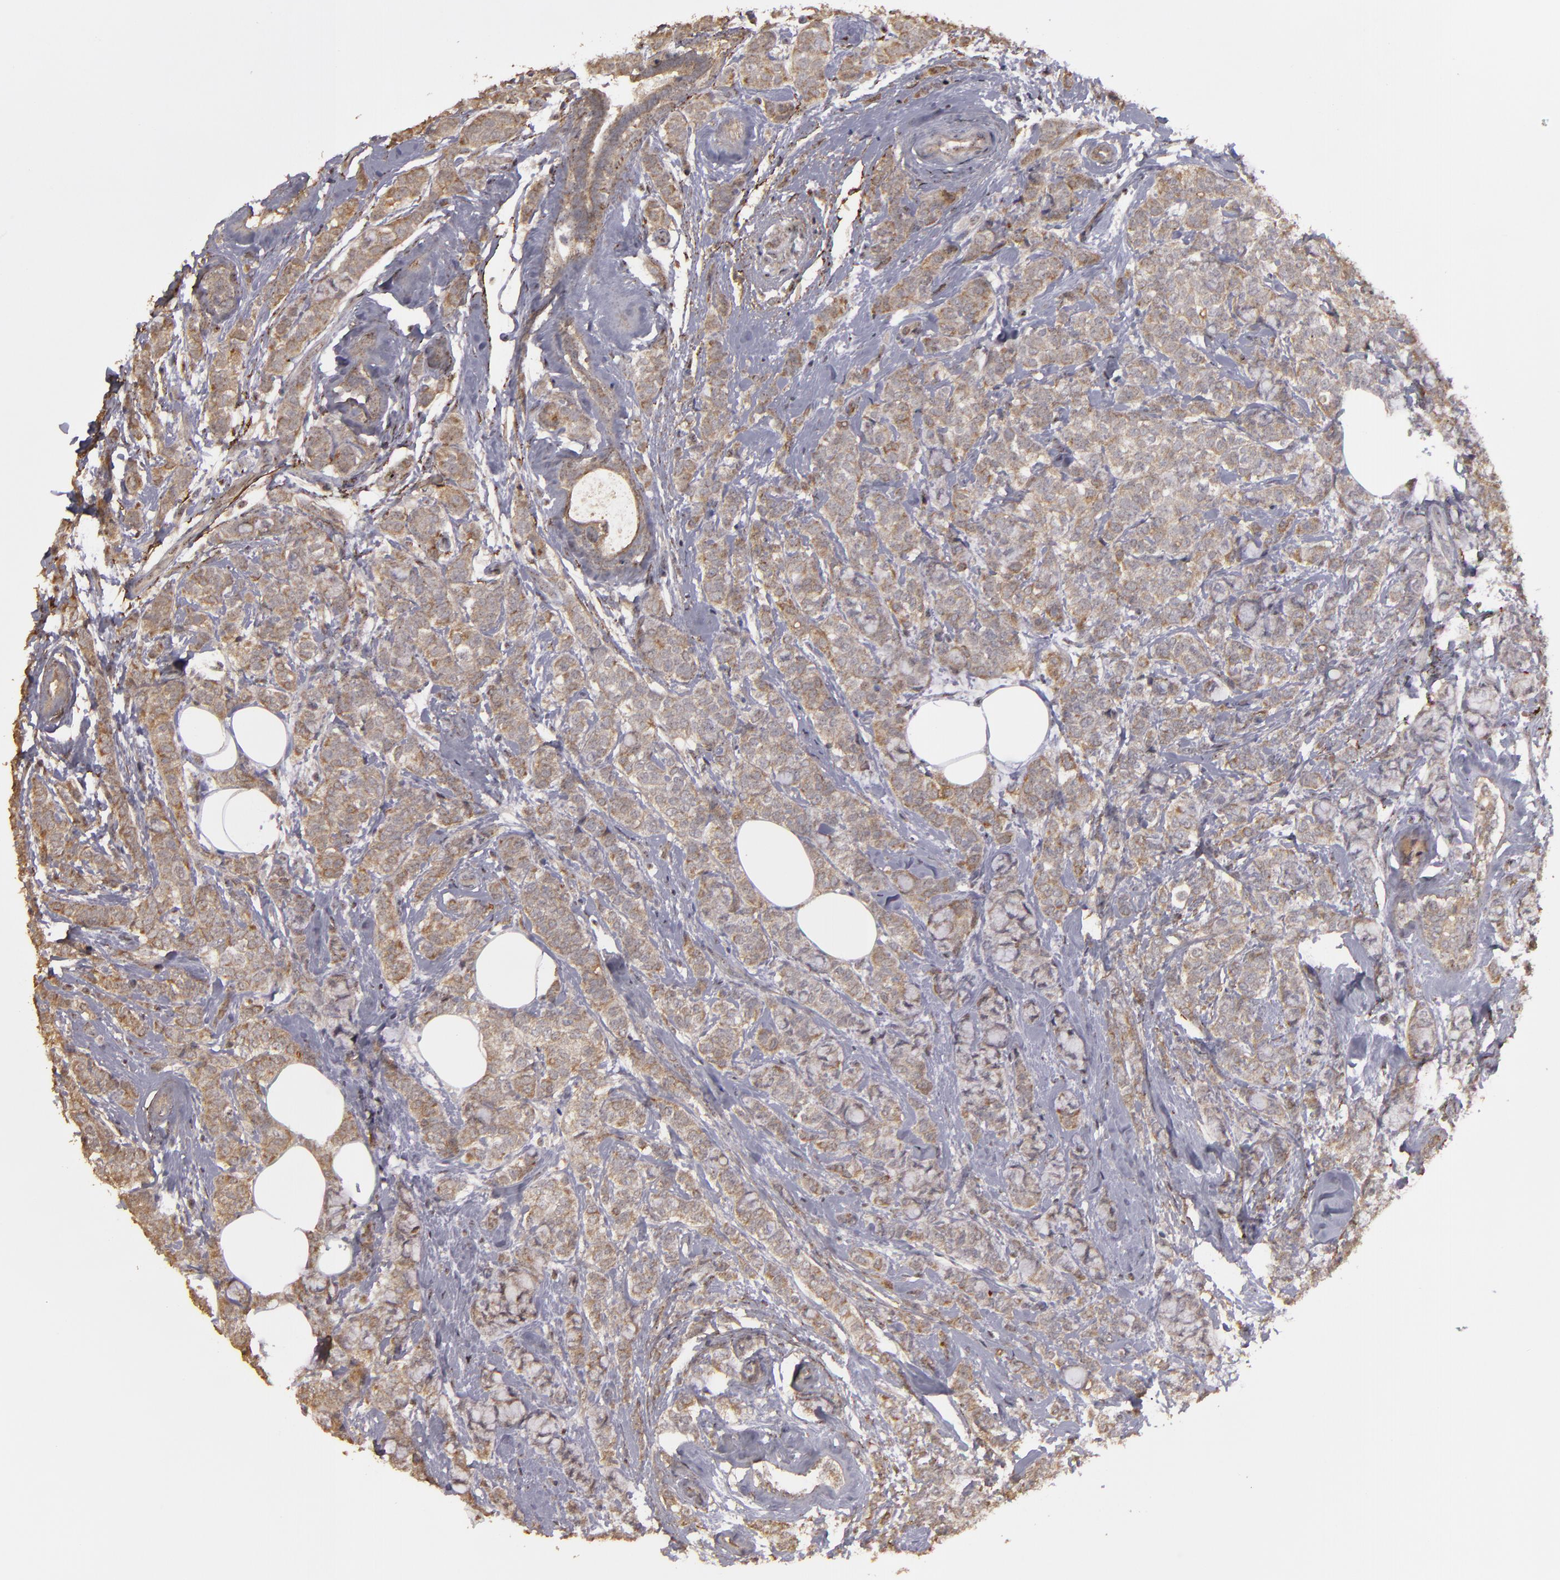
{"staining": {"intensity": "moderate", "quantity": ">75%", "location": "cytoplasmic/membranous"}, "tissue": "breast cancer", "cell_type": "Tumor cells", "image_type": "cancer", "snomed": [{"axis": "morphology", "description": "Lobular carcinoma"}, {"axis": "topography", "description": "Breast"}], "caption": "Immunohistochemical staining of breast lobular carcinoma exhibits medium levels of moderate cytoplasmic/membranous expression in about >75% of tumor cells.", "gene": "CD55", "patient": {"sex": "female", "age": 60}}